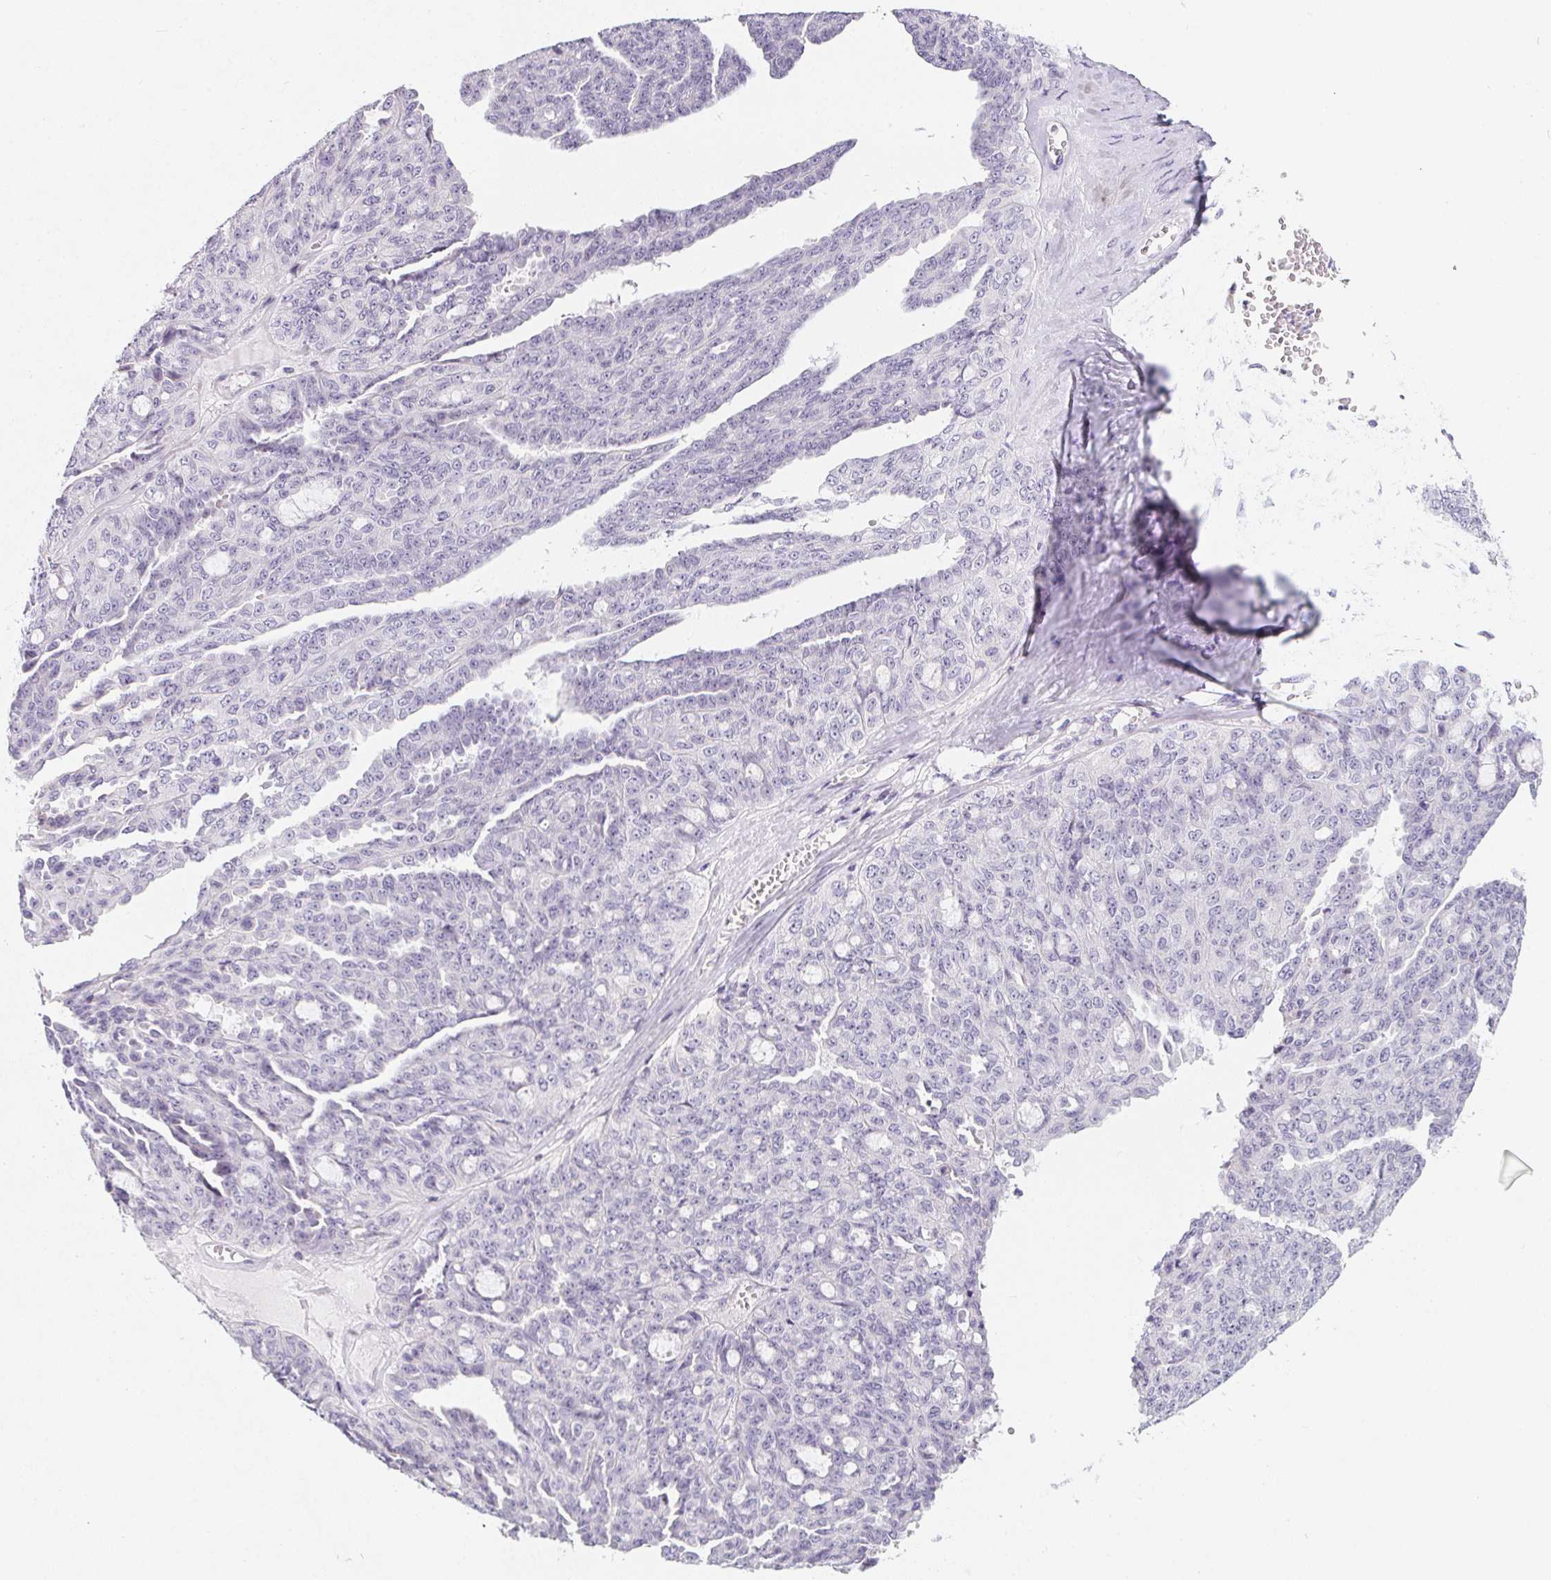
{"staining": {"intensity": "negative", "quantity": "none", "location": "none"}, "tissue": "ovarian cancer", "cell_type": "Tumor cells", "image_type": "cancer", "snomed": [{"axis": "morphology", "description": "Cystadenocarcinoma, serous, NOS"}, {"axis": "topography", "description": "Ovary"}], "caption": "This is a histopathology image of immunohistochemistry (IHC) staining of ovarian cancer (serous cystadenocarcinoma), which shows no expression in tumor cells. The staining is performed using DAB brown chromogen with nuclei counter-stained in using hematoxylin.", "gene": "MAP1A", "patient": {"sex": "female", "age": 71}}